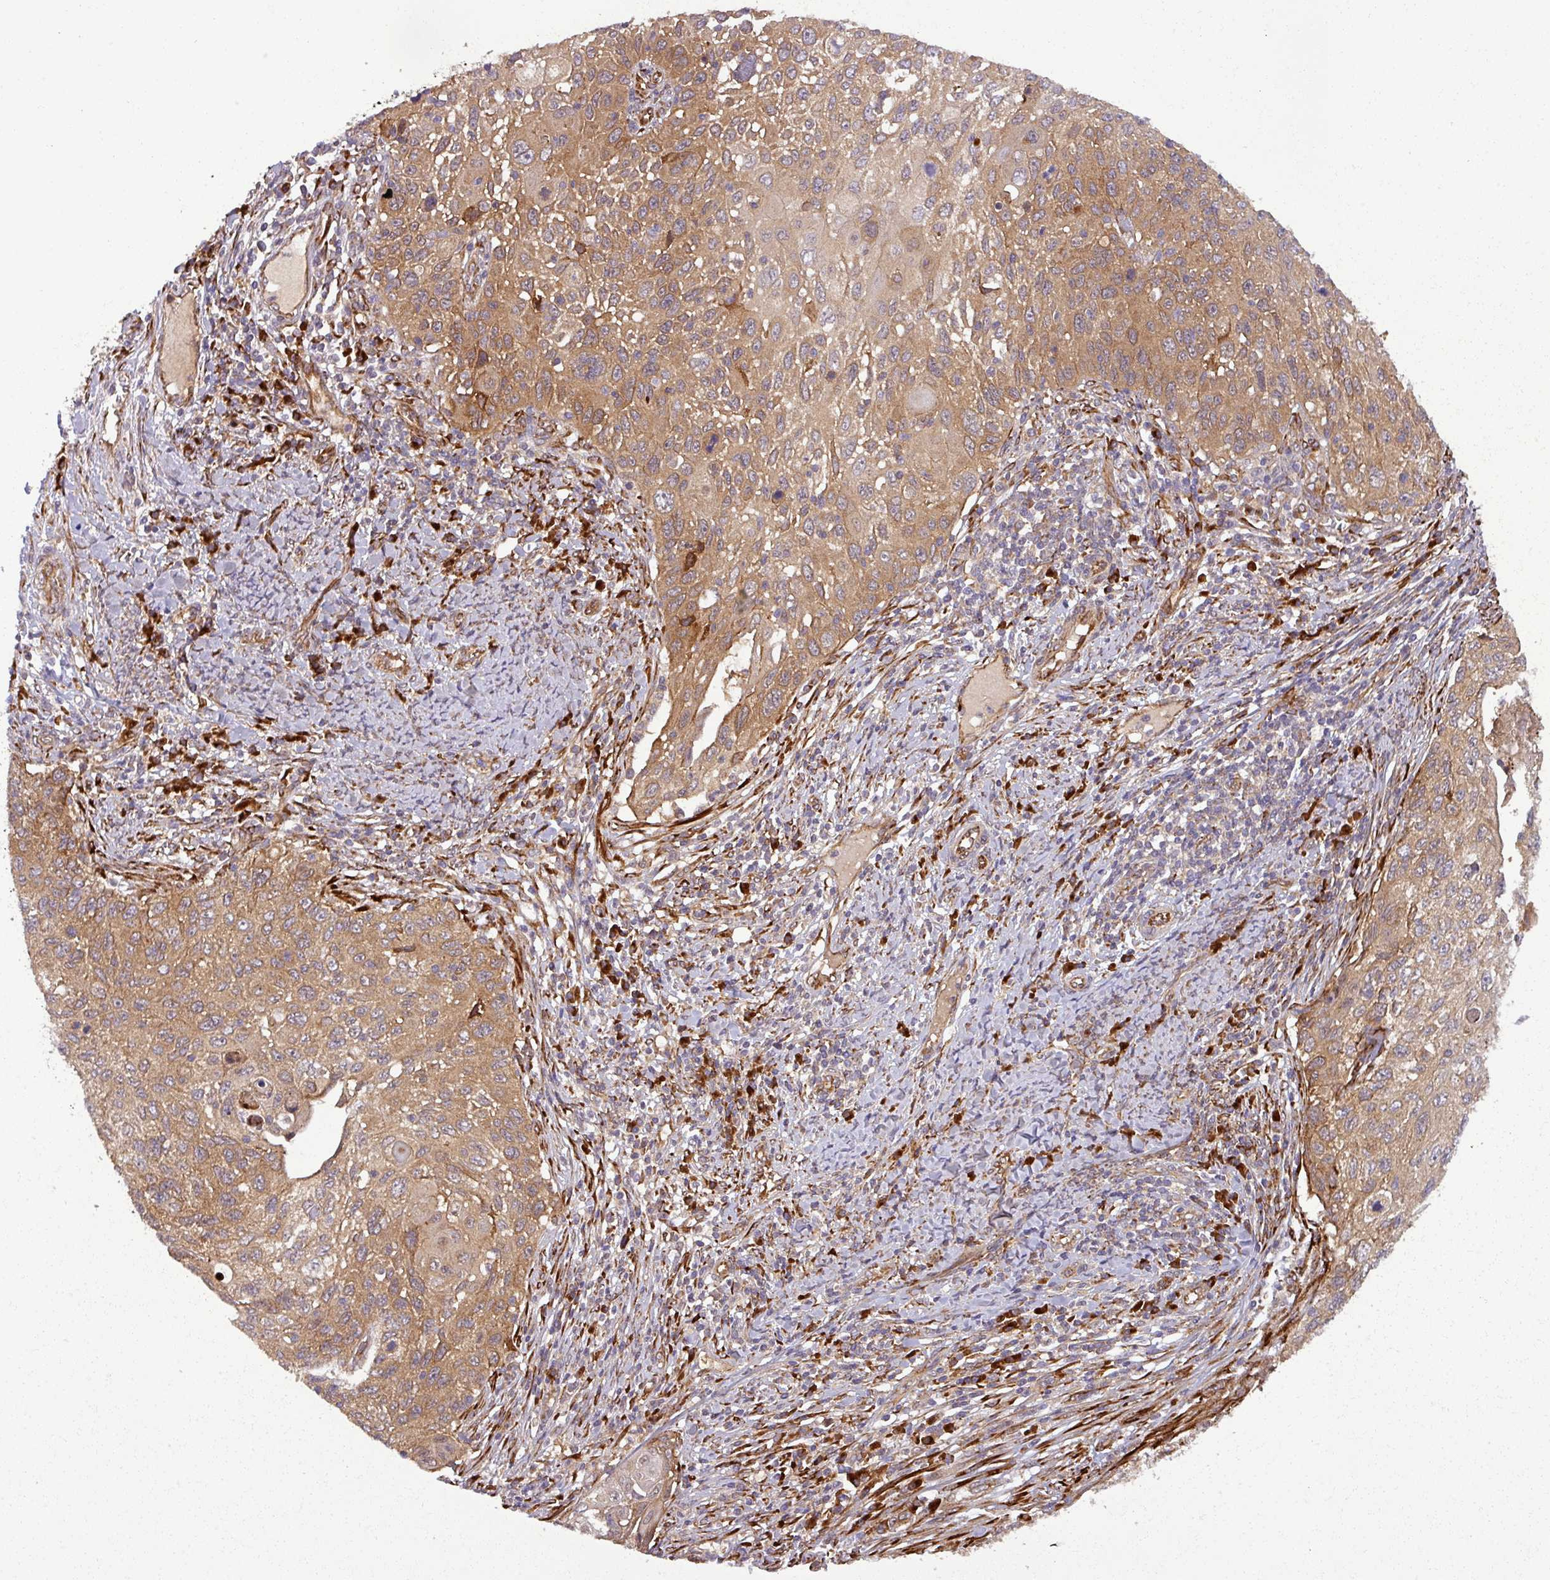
{"staining": {"intensity": "moderate", "quantity": ">75%", "location": "cytoplasmic/membranous"}, "tissue": "cervical cancer", "cell_type": "Tumor cells", "image_type": "cancer", "snomed": [{"axis": "morphology", "description": "Squamous cell carcinoma, NOS"}, {"axis": "topography", "description": "Cervix"}], "caption": "Immunohistochemical staining of cervical cancer (squamous cell carcinoma) reveals medium levels of moderate cytoplasmic/membranous expression in about >75% of tumor cells.", "gene": "ART1", "patient": {"sex": "female", "age": 70}}